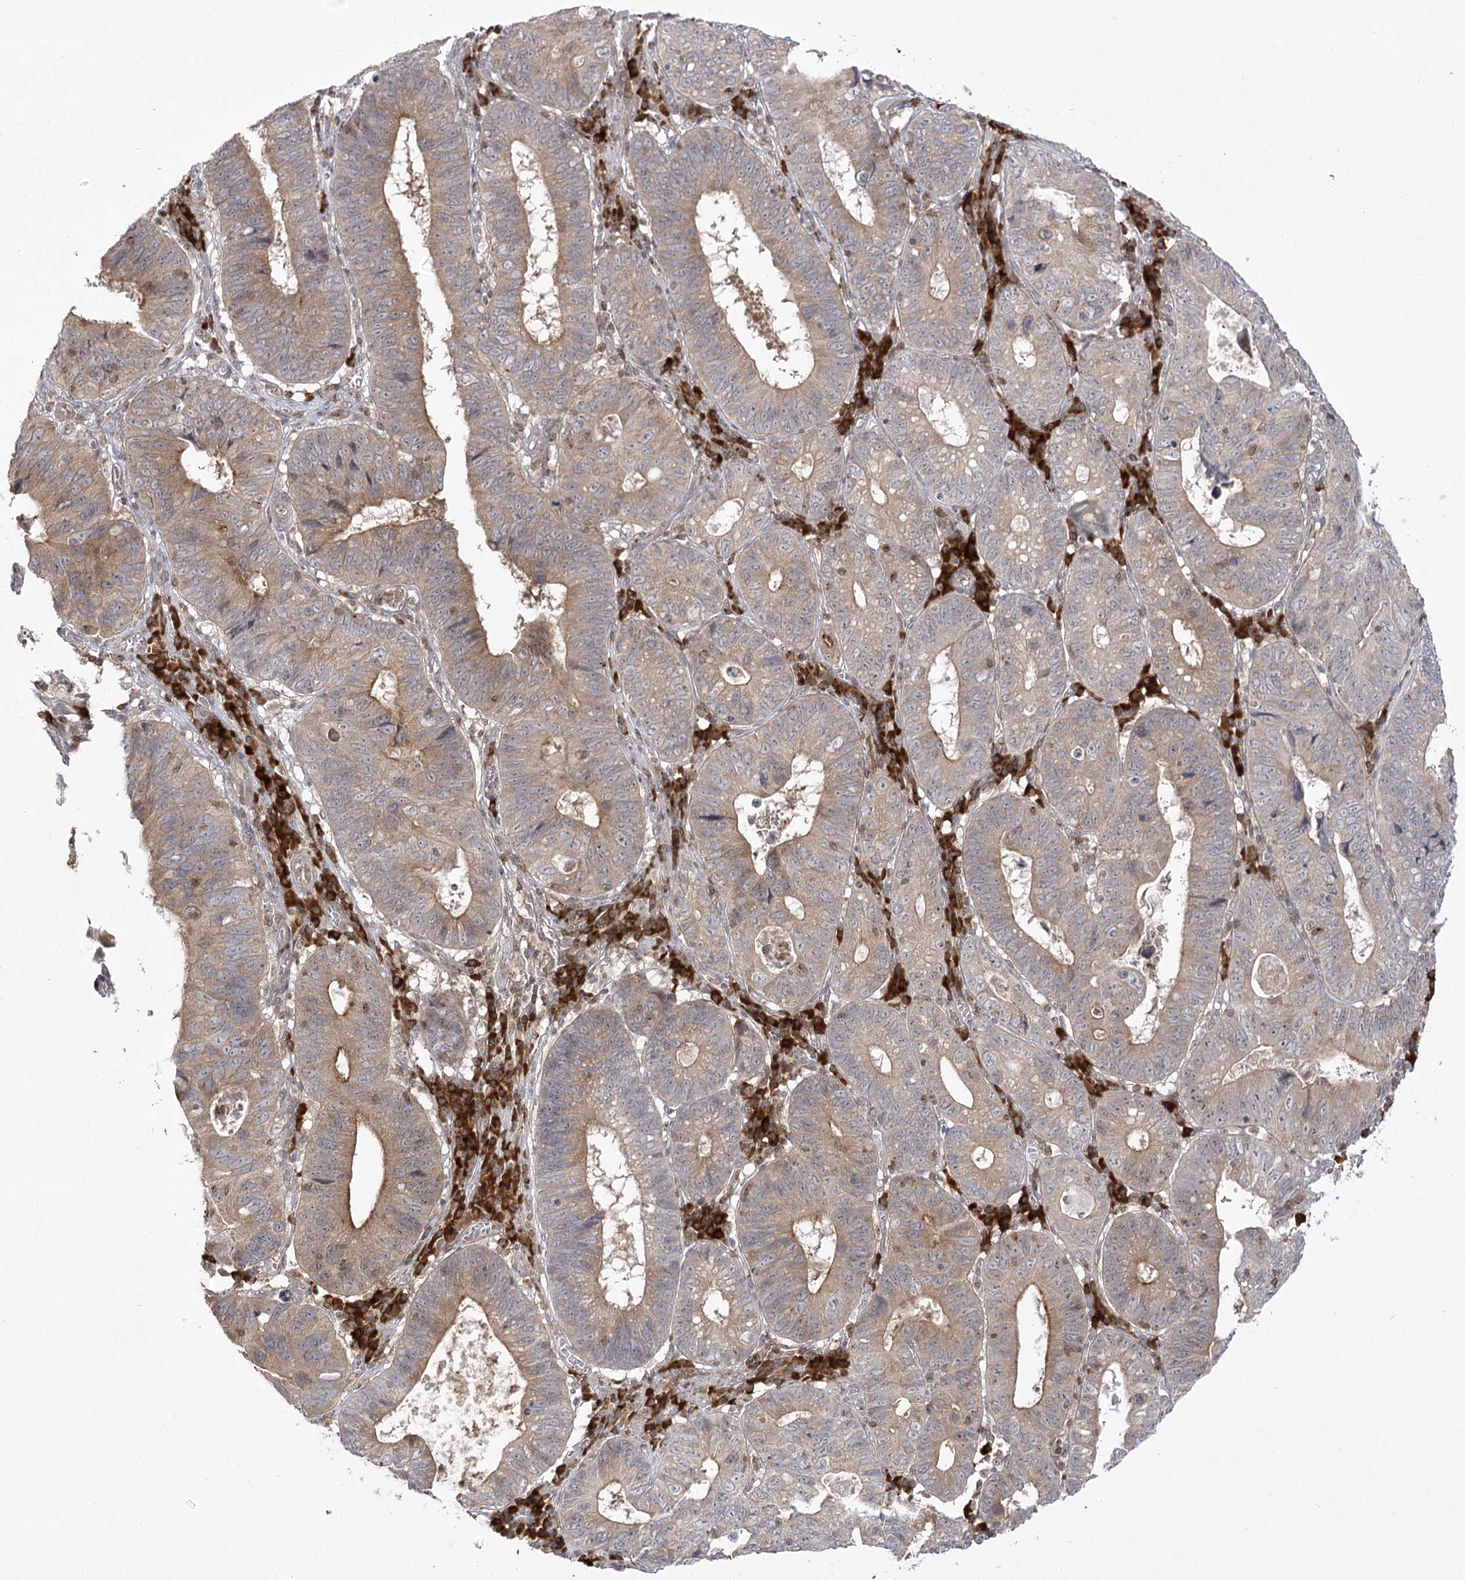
{"staining": {"intensity": "strong", "quantity": "<25%", "location": "cytoplasmic/membranous"}, "tissue": "stomach cancer", "cell_type": "Tumor cells", "image_type": "cancer", "snomed": [{"axis": "morphology", "description": "Adenocarcinoma, NOS"}, {"axis": "topography", "description": "Stomach"}], "caption": "This micrograph exhibits immunohistochemistry (IHC) staining of human stomach cancer, with medium strong cytoplasmic/membranous staining in approximately <25% of tumor cells.", "gene": "SYTL1", "patient": {"sex": "male", "age": 59}}